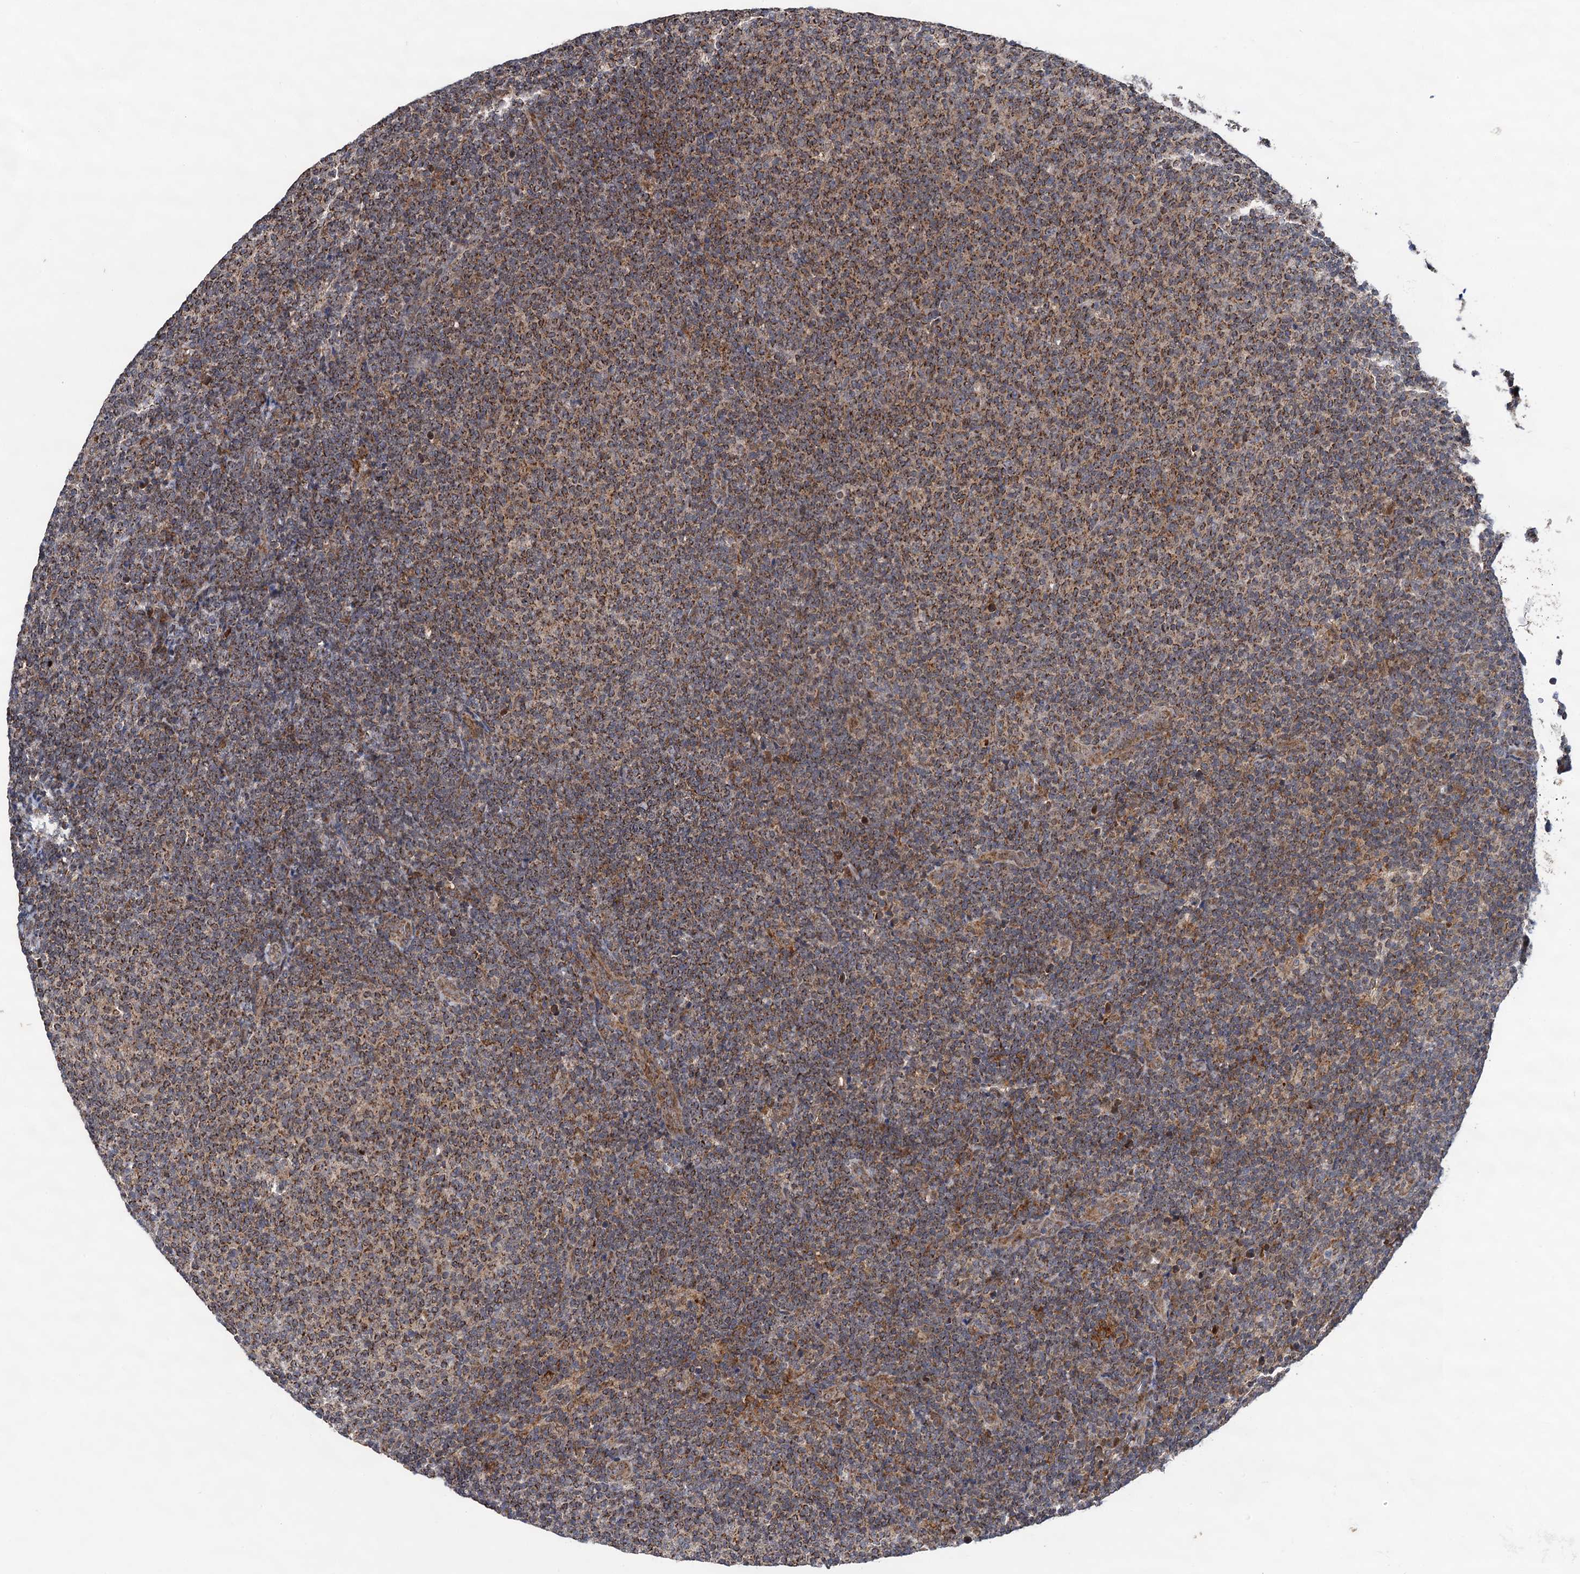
{"staining": {"intensity": "moderate", "quantity": ">75%", "location": "cytoplasmic/membranous"}, "tissue": "lymphoma", "cell_type": "Tumor cells", "image_type": "cancer", "snomed": [{"axis": "morphology", "description": "Malignant lymphoma, non-Hodgkin's type, Low grade"}, {"axis": "topography", "description": "Lymph node"}], "caption": "Protein staining of lymphoma tissue displays moderate cytoplasmic/membranous staining in about >75% of tumor cells.", "gene": "CMPK2", "patient": {"sex": "male", "age": 66}}